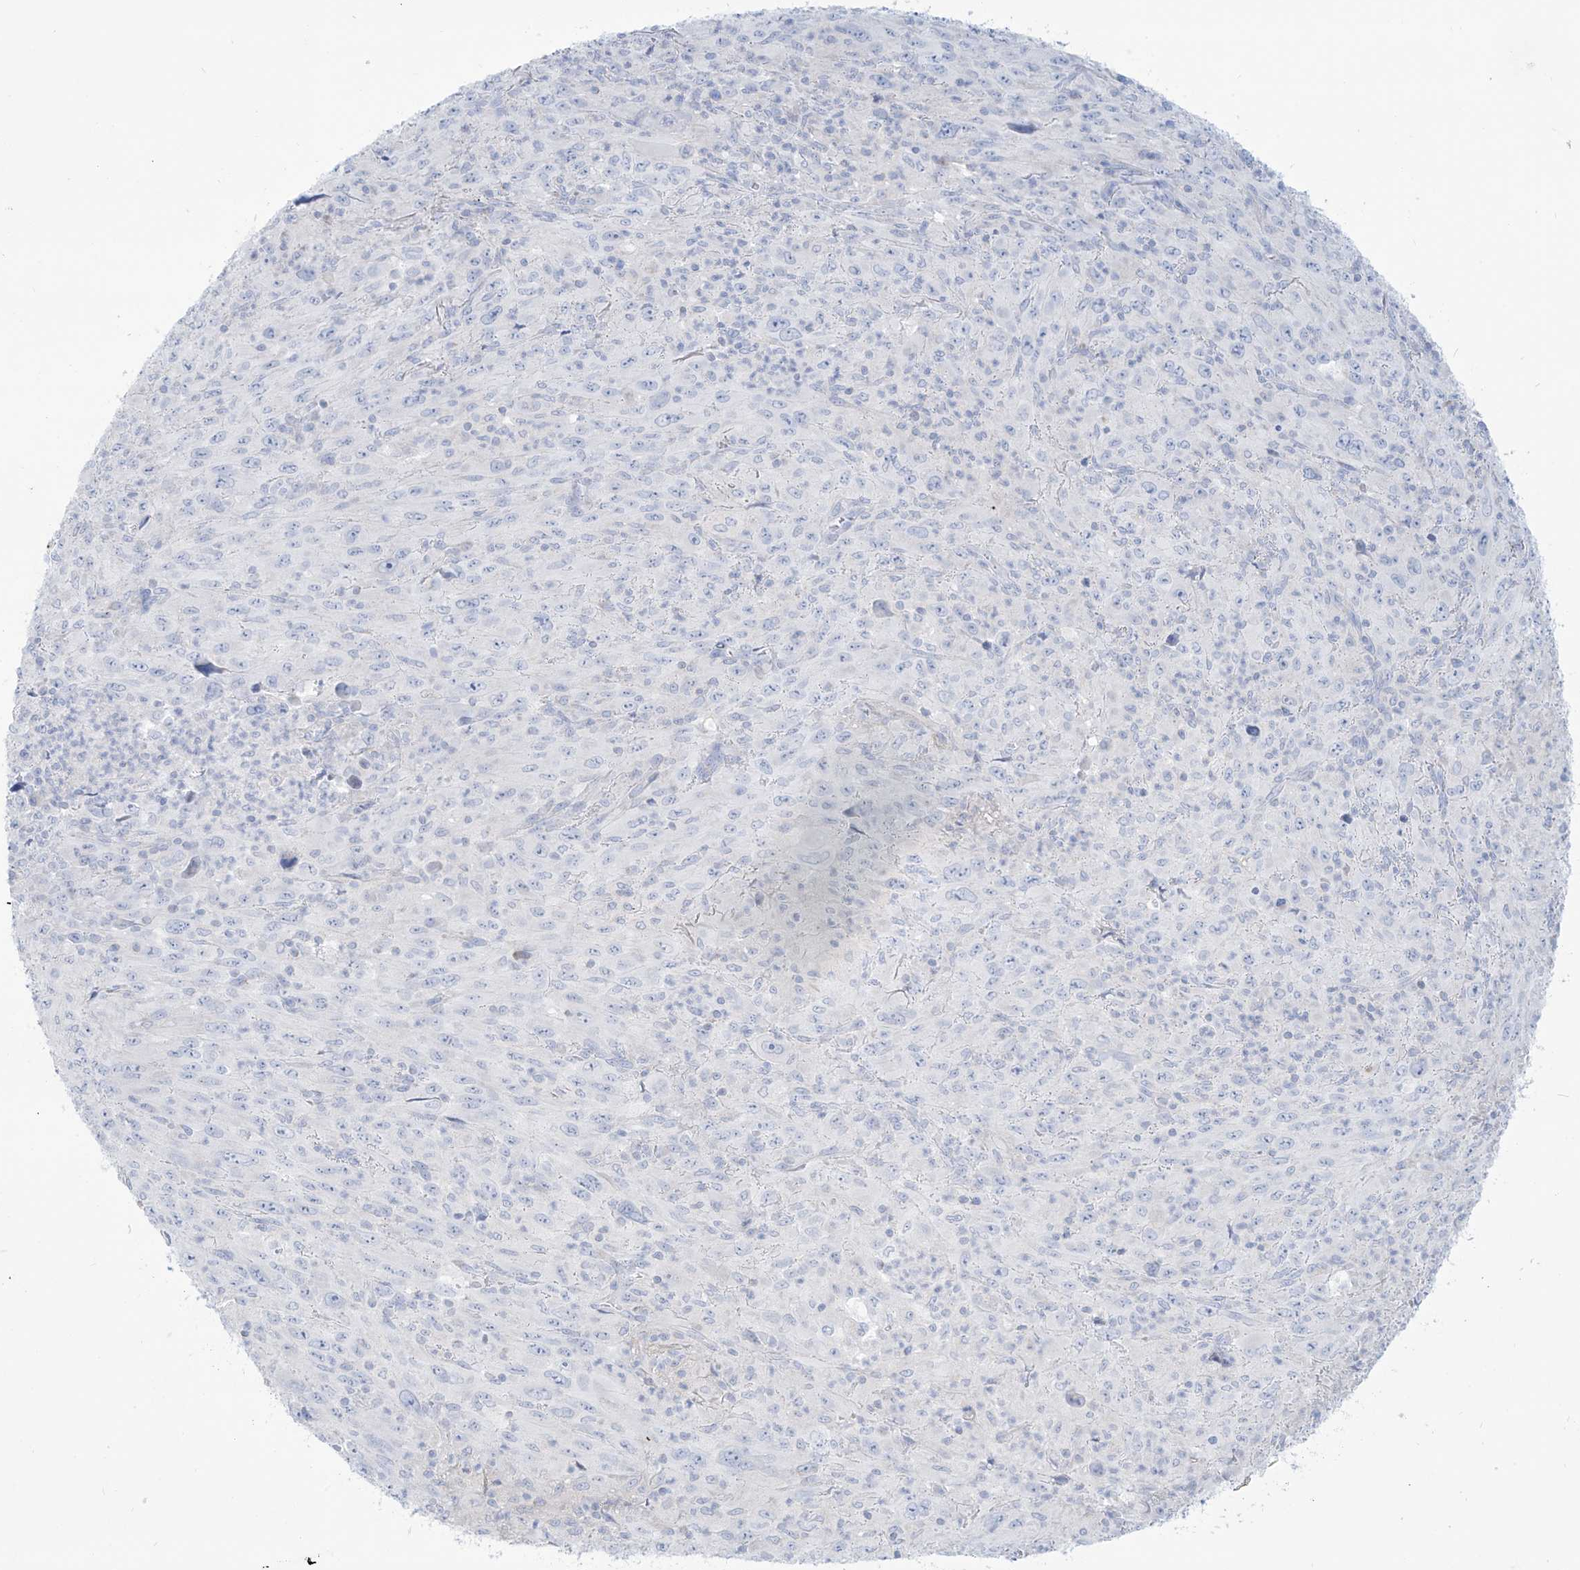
{"staining": {"intensity": "negative", "quantity": "none", "location": "none"}, "tissue": "melanoma", "cell_type": "Tumor cells", "image_type": "cancer", "snomed": [{"axis": "morphology", "description": "Malignant melanoma, Metastatic site"}, {"axis": "topography", "description": "Skin"}], "caption": "This is an immunohistochemistry (IHC) histopathology image of melanoma. There is no positivity in tumor cells.", "gene": "SLC26A3", "patient": {"sex": "female", "age": 56}}